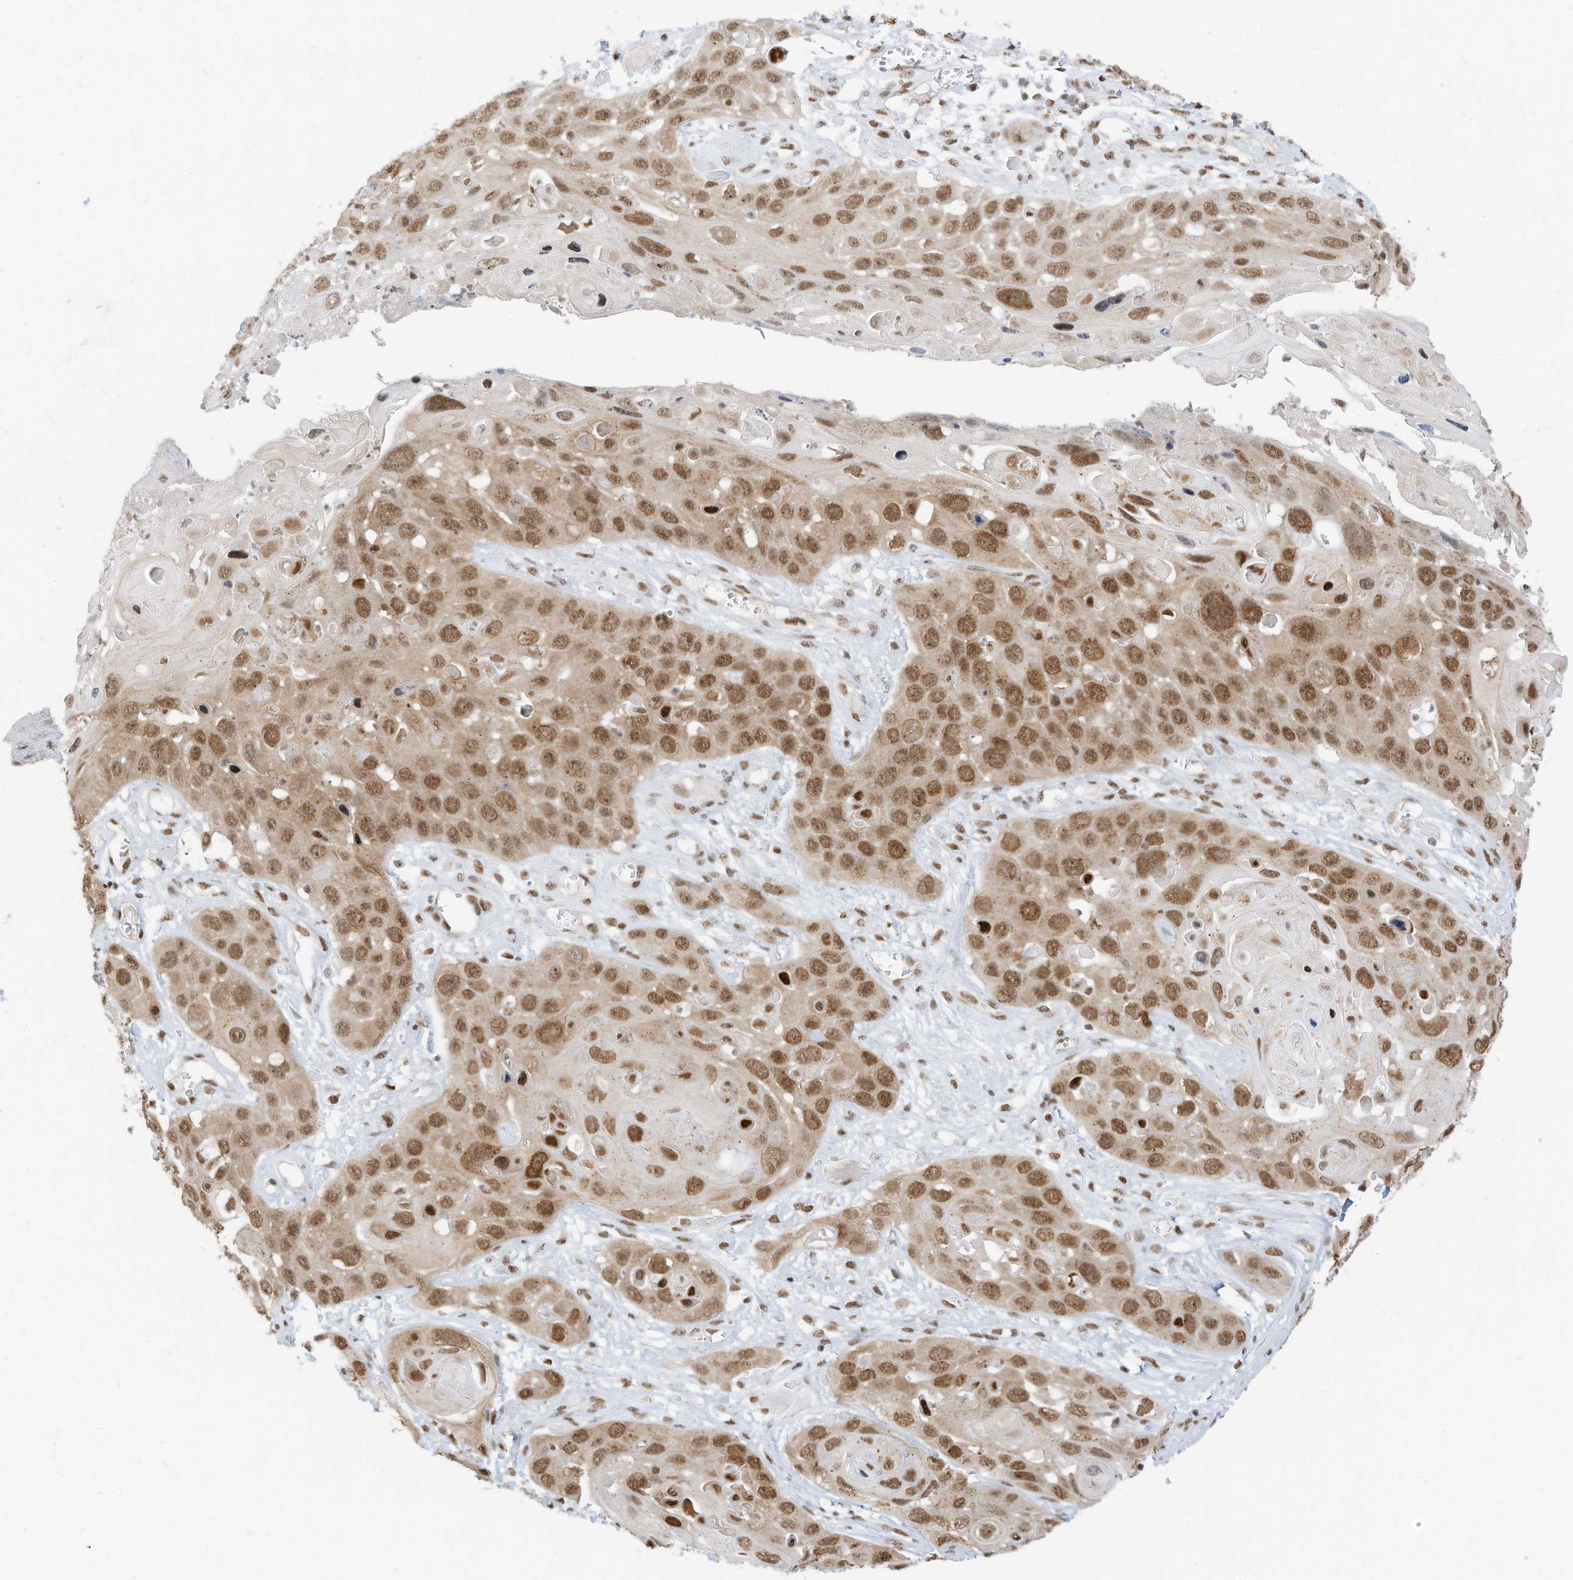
{"staining": {"intensity": "moderate", "quantity": ">75%", "location": "nuclear"}, "tissue": "skin cancer", "cell_type": "Tumor cells", "image_type": "cancer", "snomed": [{"axis": "morphology", "description": "Squamous cell carcinoma, NOS"}, {"axis": "topography", "description": "Skin"}], "caption": "Protein expression analysis of human skin squamous cell carcinoma reveals moderate nuclear staining in about >75% of tumor cells. The protein is stained brown, and the nuclei are stained in blue (DAB IHC with brightfield microscopy, high magnification).", "gene": "SMARCA2", "patient": {"sex": "male", "age": 55}}